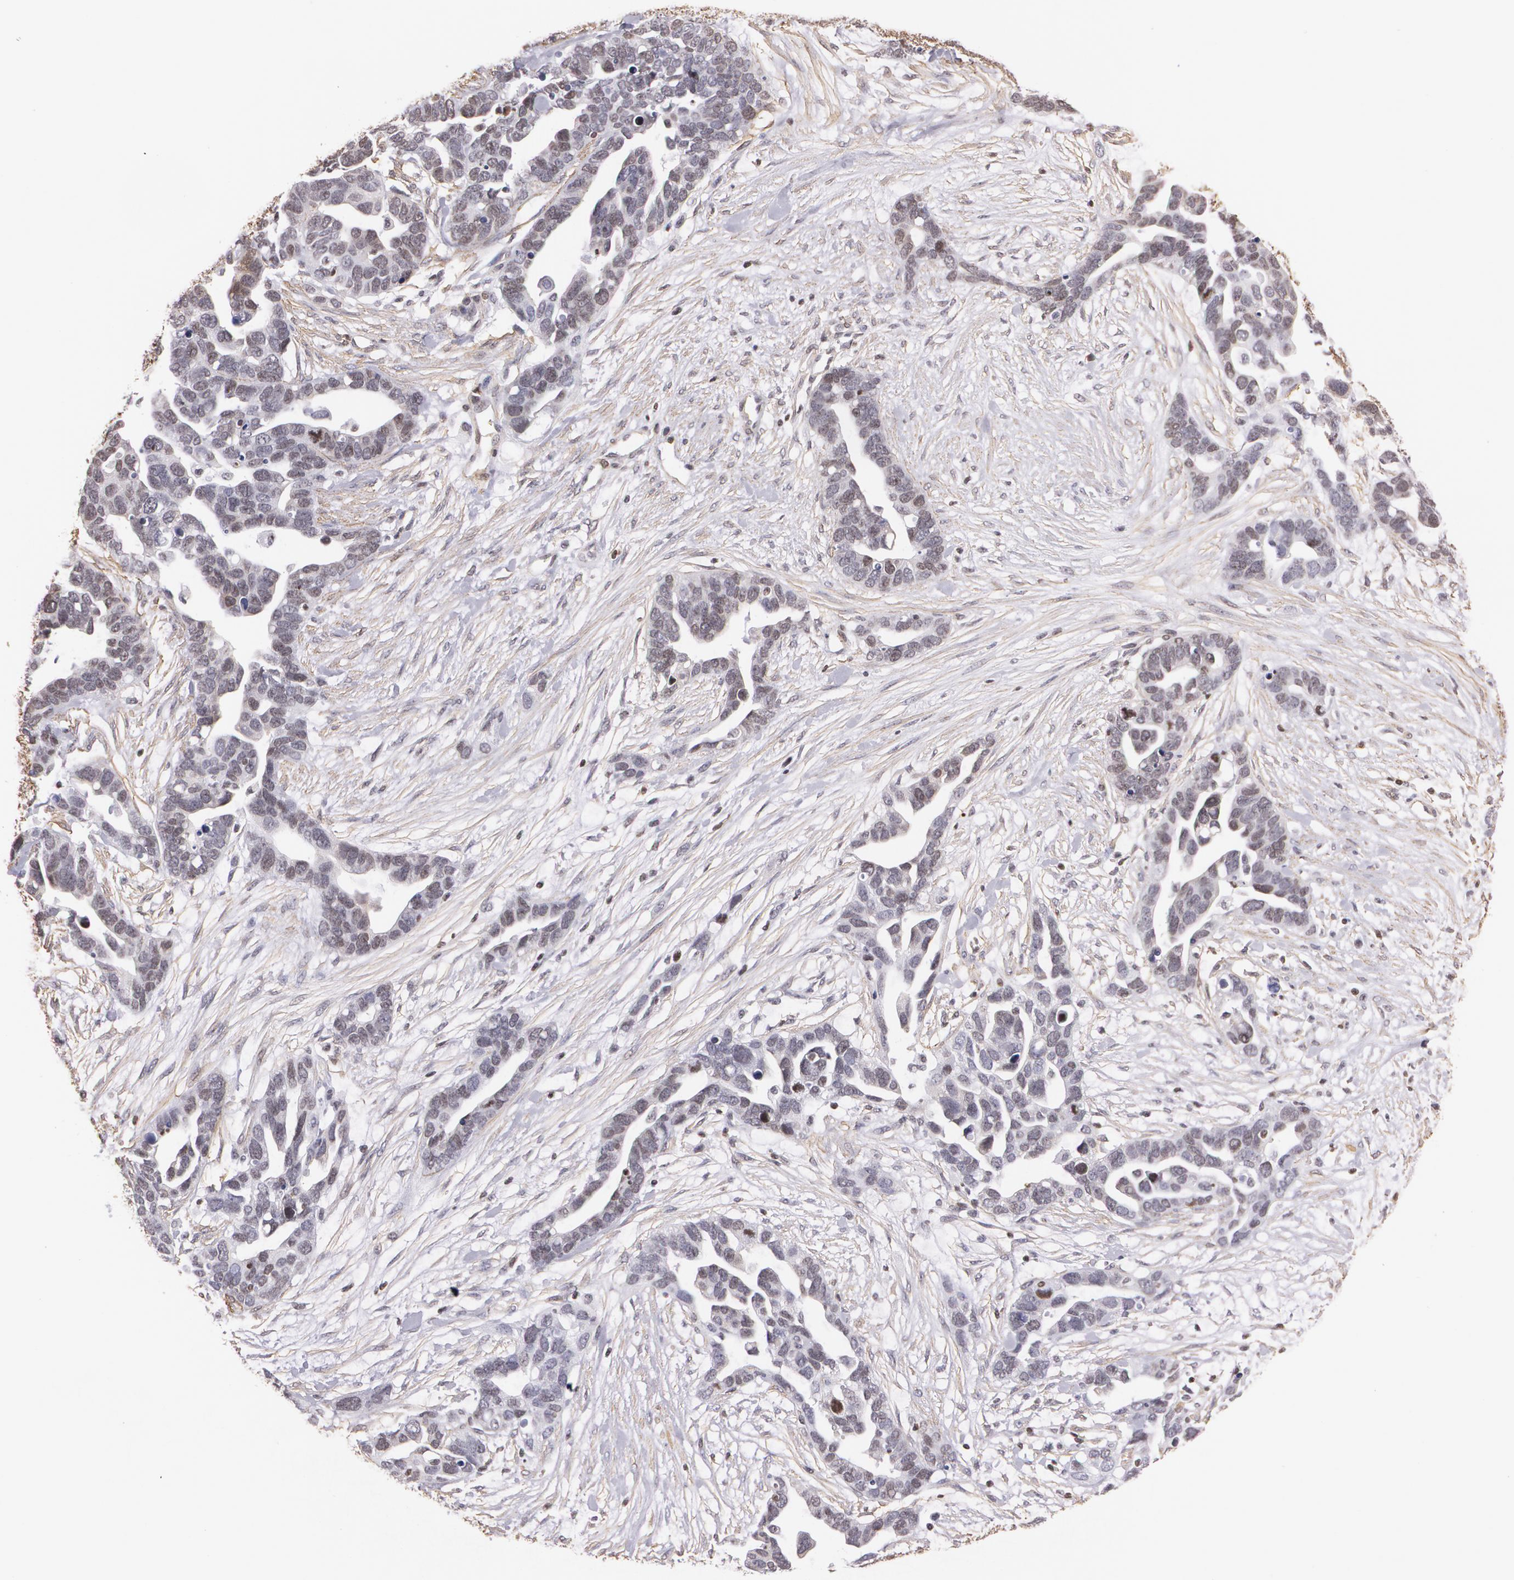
{"staining": {"intensity": "negative", "quantity": "none", "location": "none"}, "tissue": "ovarian cancer", "cell_type": "Tumor cells", "image_type": "cancer", "snomed": [{"axis": "morphology", "description": "Cystadenocarcinoma, serous, NOS"}, {"axis": "topography", "description": "Ovary"}], "caption": "The image displays no staining of tumor cells in ovarian cancer.", "gene": "VAMP1", "patient": {"sex": "female", "age": 54}}